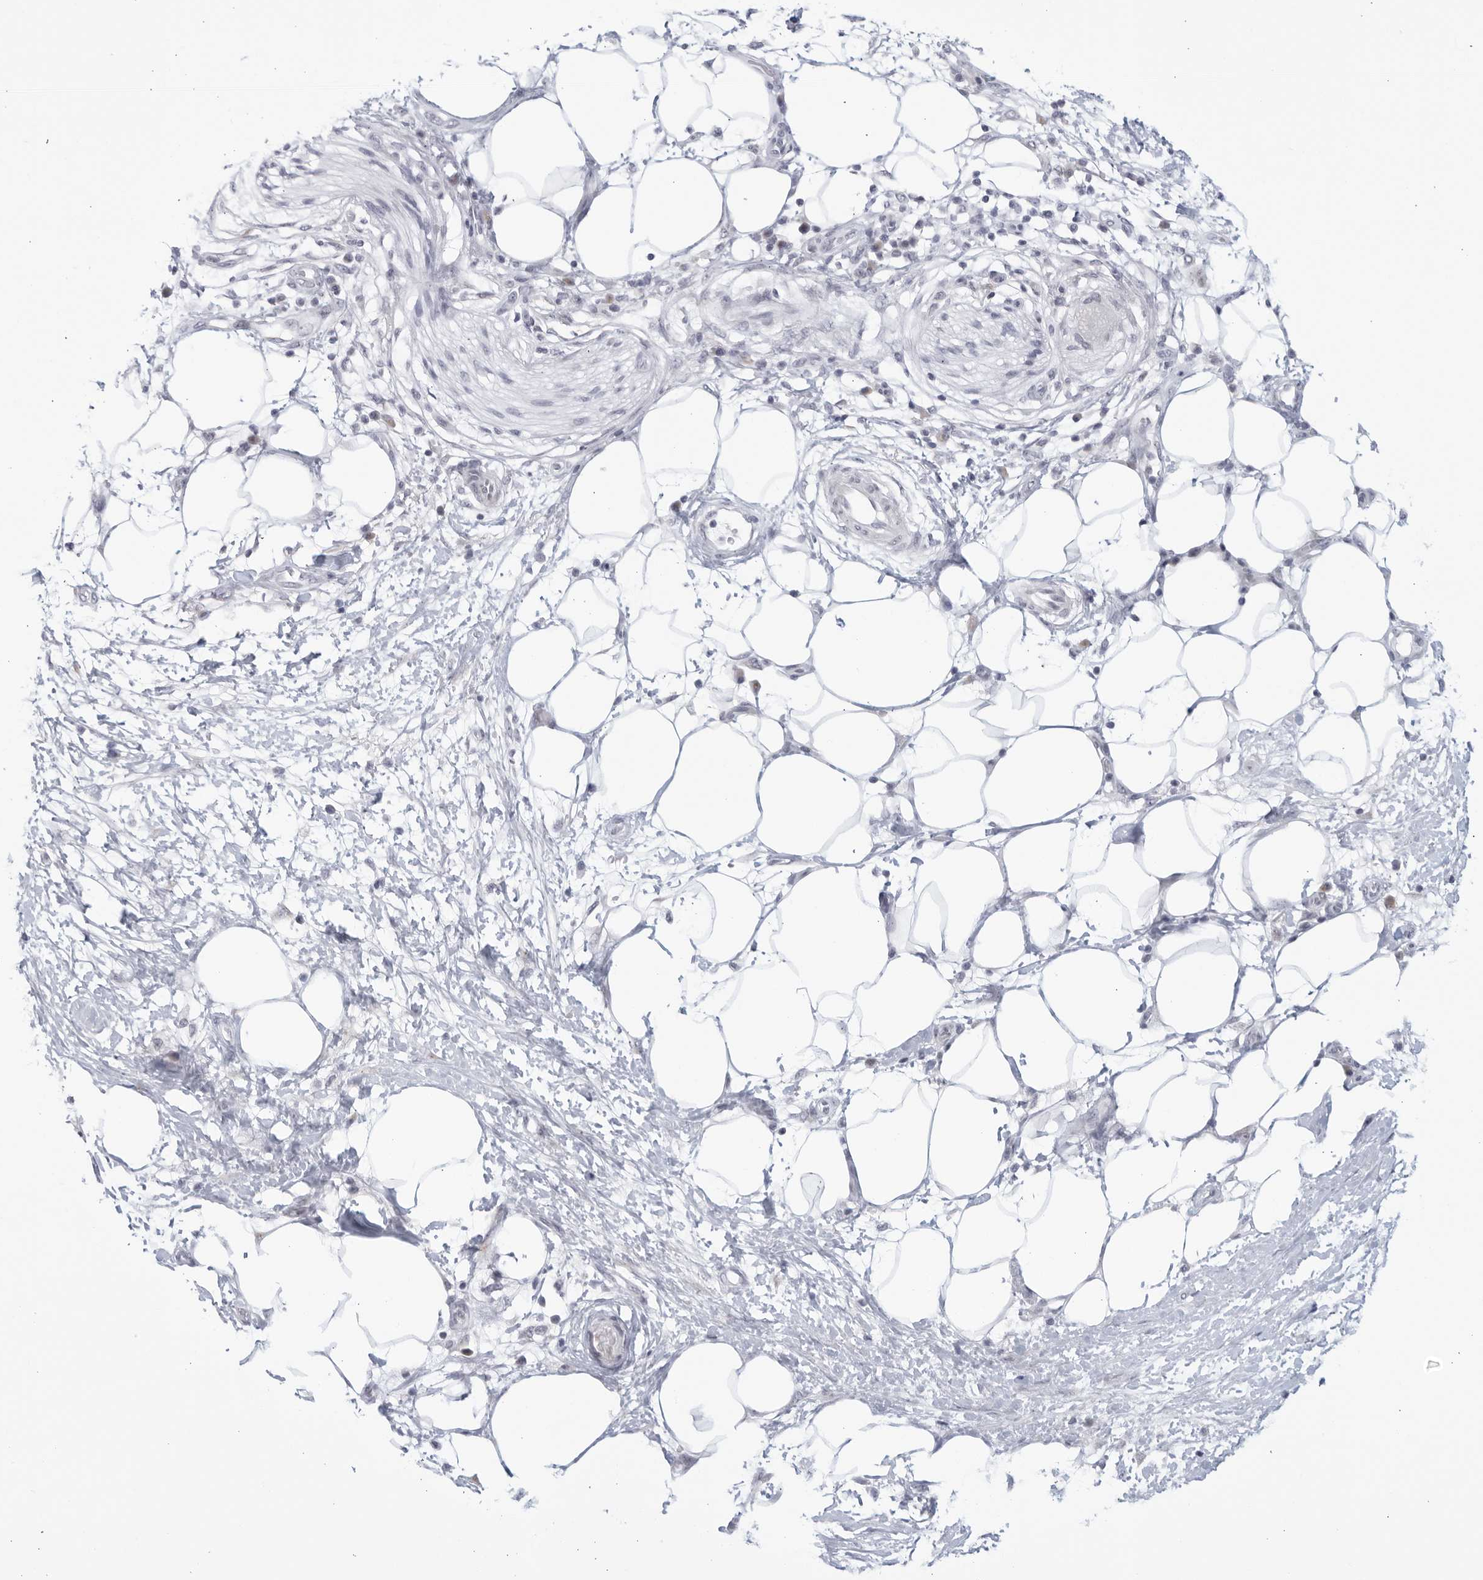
{"staining": {"intensity": "negative", "quantity": "none", "location": "none"}, "tissue": "pancreatic cancer", "cell_type": "Tumor cells", "image_type": "cancer", "snomed": [{"axis": "morphology", "description": "Adenocarcinoma, NOS"}, {"axis": "topography", "description": "Pancreas"}], "caption": "Pancreatic cancer stained for a protein using immunohistochemistry (IHC) demonstrates no positivity tumor cells.", "gene": "WDTC1", "patient": {"sex": "female", "age": 78}}